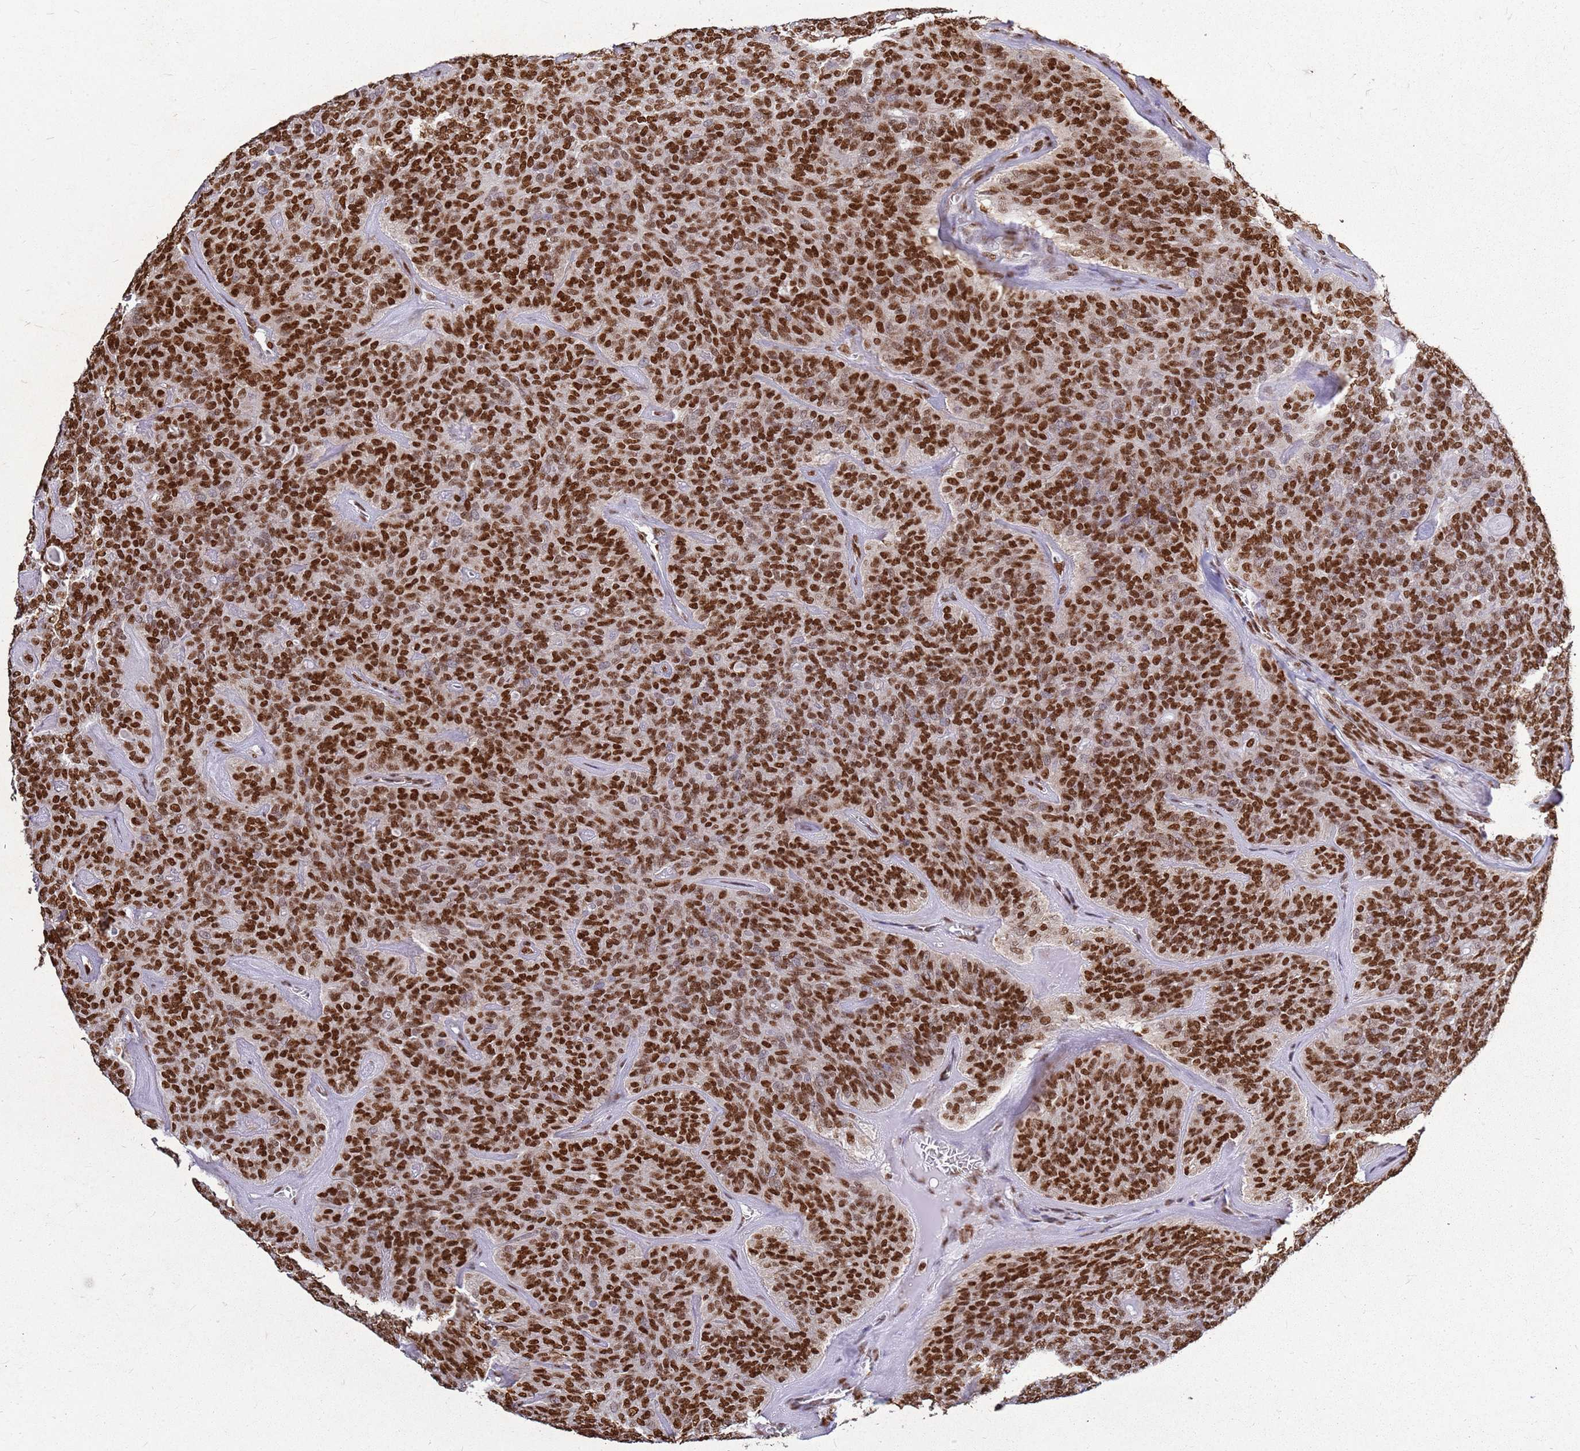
{"staining": {"intensity": "strong", "quantity": ">75%", "location": "nuclear"}, "tissue": "head and neck cancer", "cell_type": "Tumor cells", "image_type": "cancer", "snomed": [{"axis": "morphology", "description": "Adenocarcinoma, NOS"}, {"axis": "topography", "description": "Head-Neck"}], "caption": "IHC photomicrograph of human head and neck cancer (adenocarcinoma) stained for a protein (brown), which reveals high levels of strong nuclear staining in about >75% of tumor cells.", "gene": "APEX1", "patient": {"sex": "male", "age": 66}}